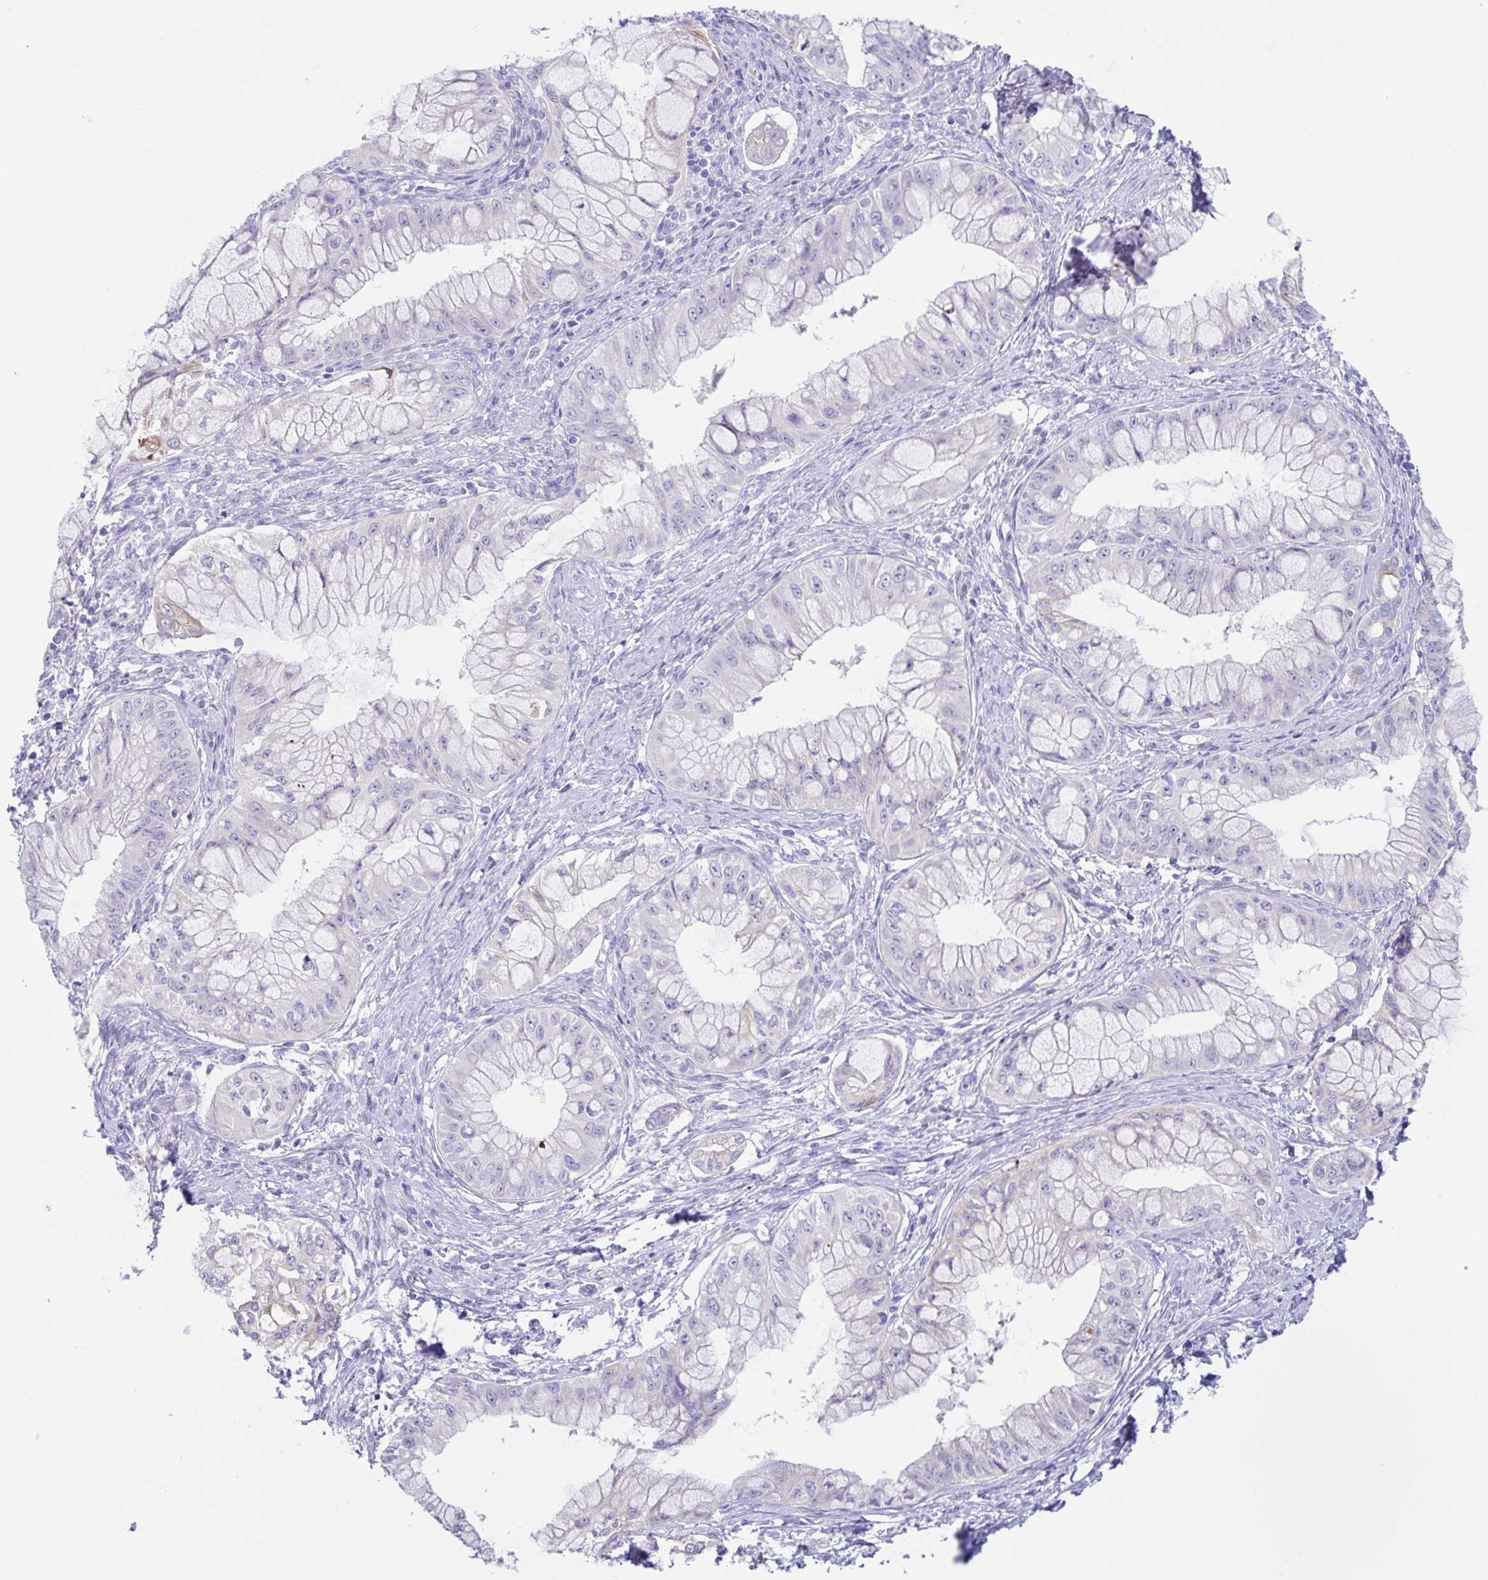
{"staining": {"intensity": "negative", "quantity": "none", "location": "none"}, "tissue": "pancreatic cancer", "cell_type": "Tumor cells", "image_type": "cancer", "snomed": [{"axis": "morphology", "description": "Adenocarcinoma, NOS"}, {"axis": "topography", "description": "Pancreas"}], "caption": "Protein analysis of pancreatic adenocarcinoma demonstrates no significant positivity in tumor cells.", "gene": "OR6N2", "patient": {"sex": "male", "age": 48}}